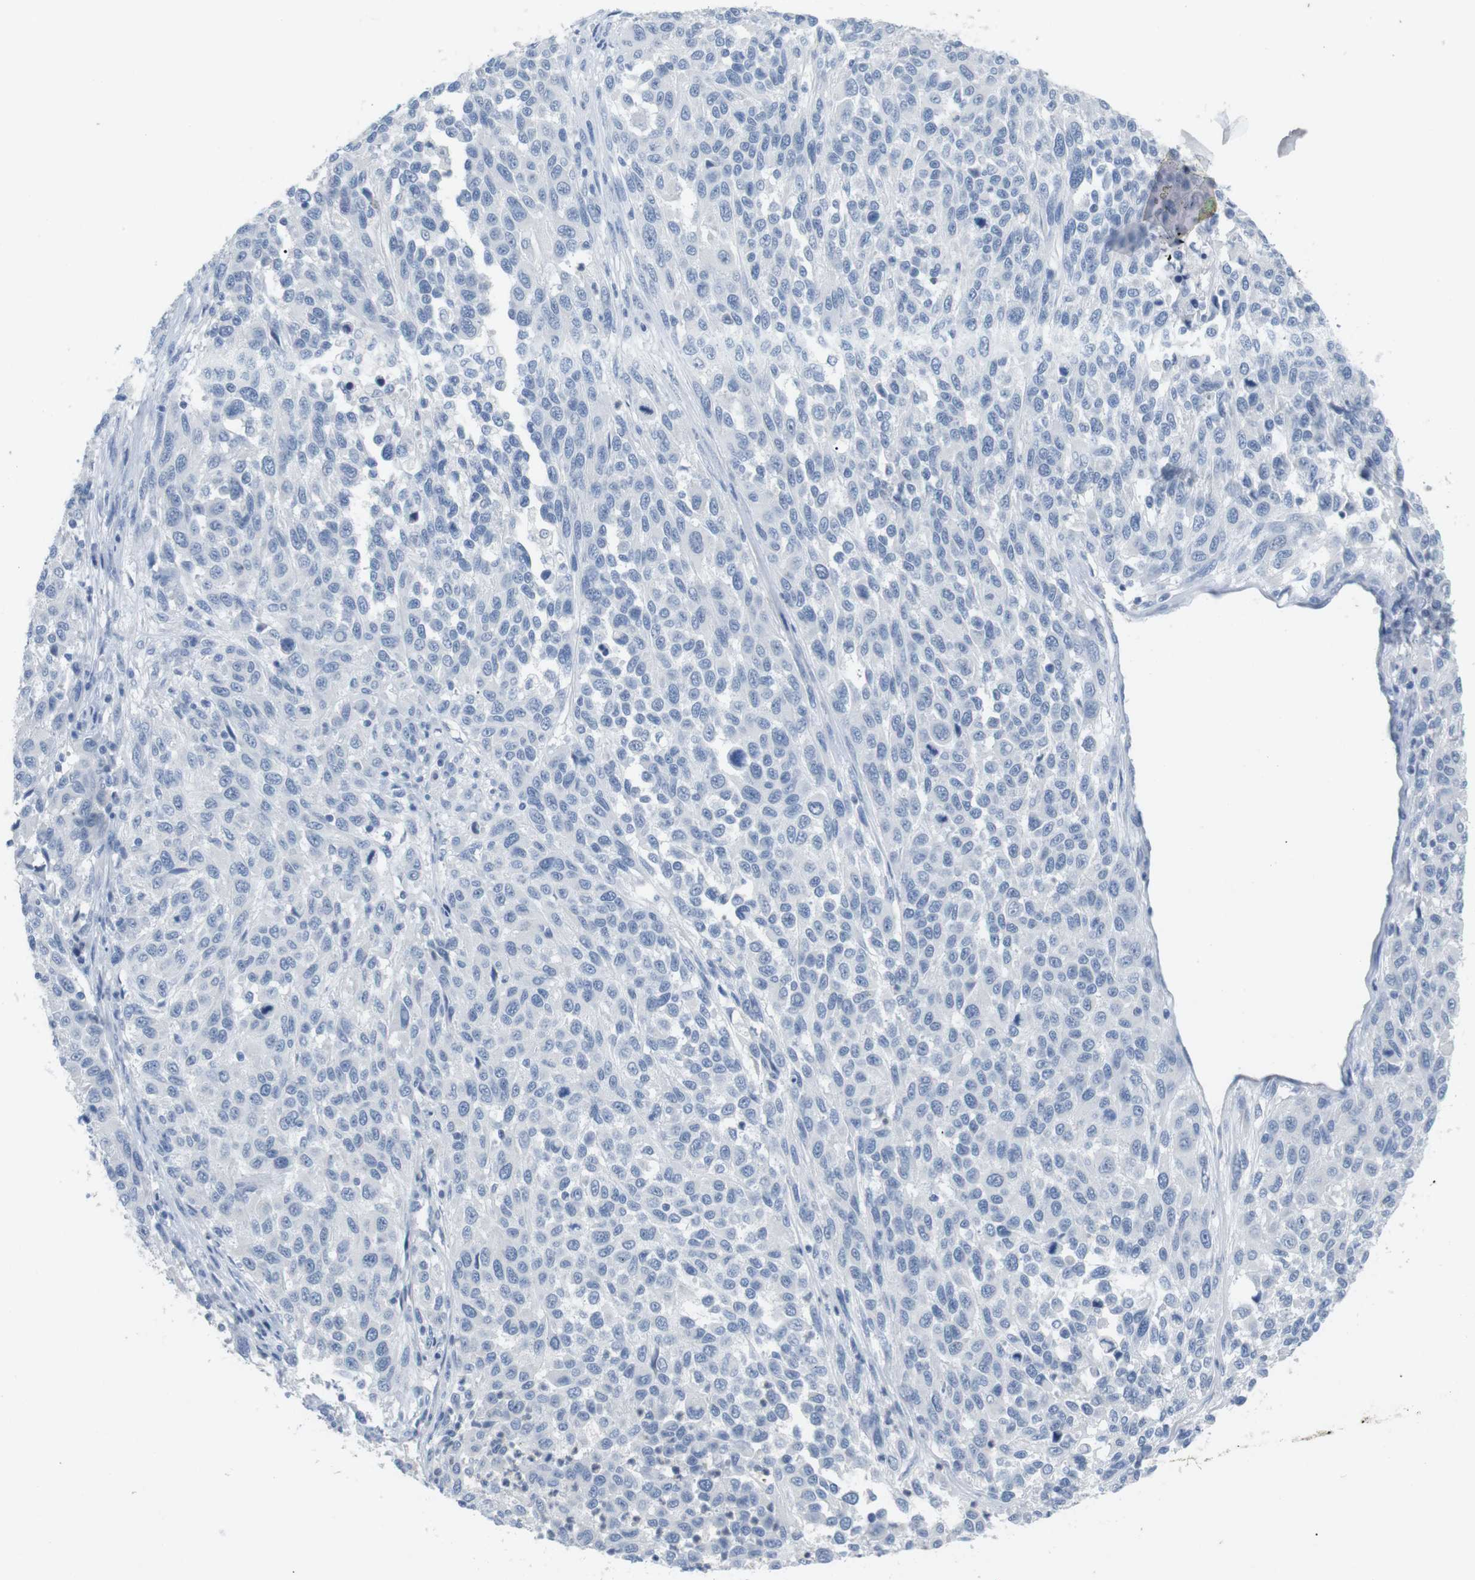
{"staining": {"intensity": "negative", "quantity": "none", "location": "none"}, "tissue": "melanoma", "cell_type": "Tumor cells", "image_type": "cancer", "snomed": [{"axis": "morphology", "description": "Malignant melanoma, Metastatic site"}, {"axis": "topography", "description": "Lymph node"}], "caption": "Immunohistochemical staining of human malignant melanoma (metastatic site) shows no significant staining in tumor cells.", "gene": "HBG2", "patient": {"sex": "male", "age": 61}}